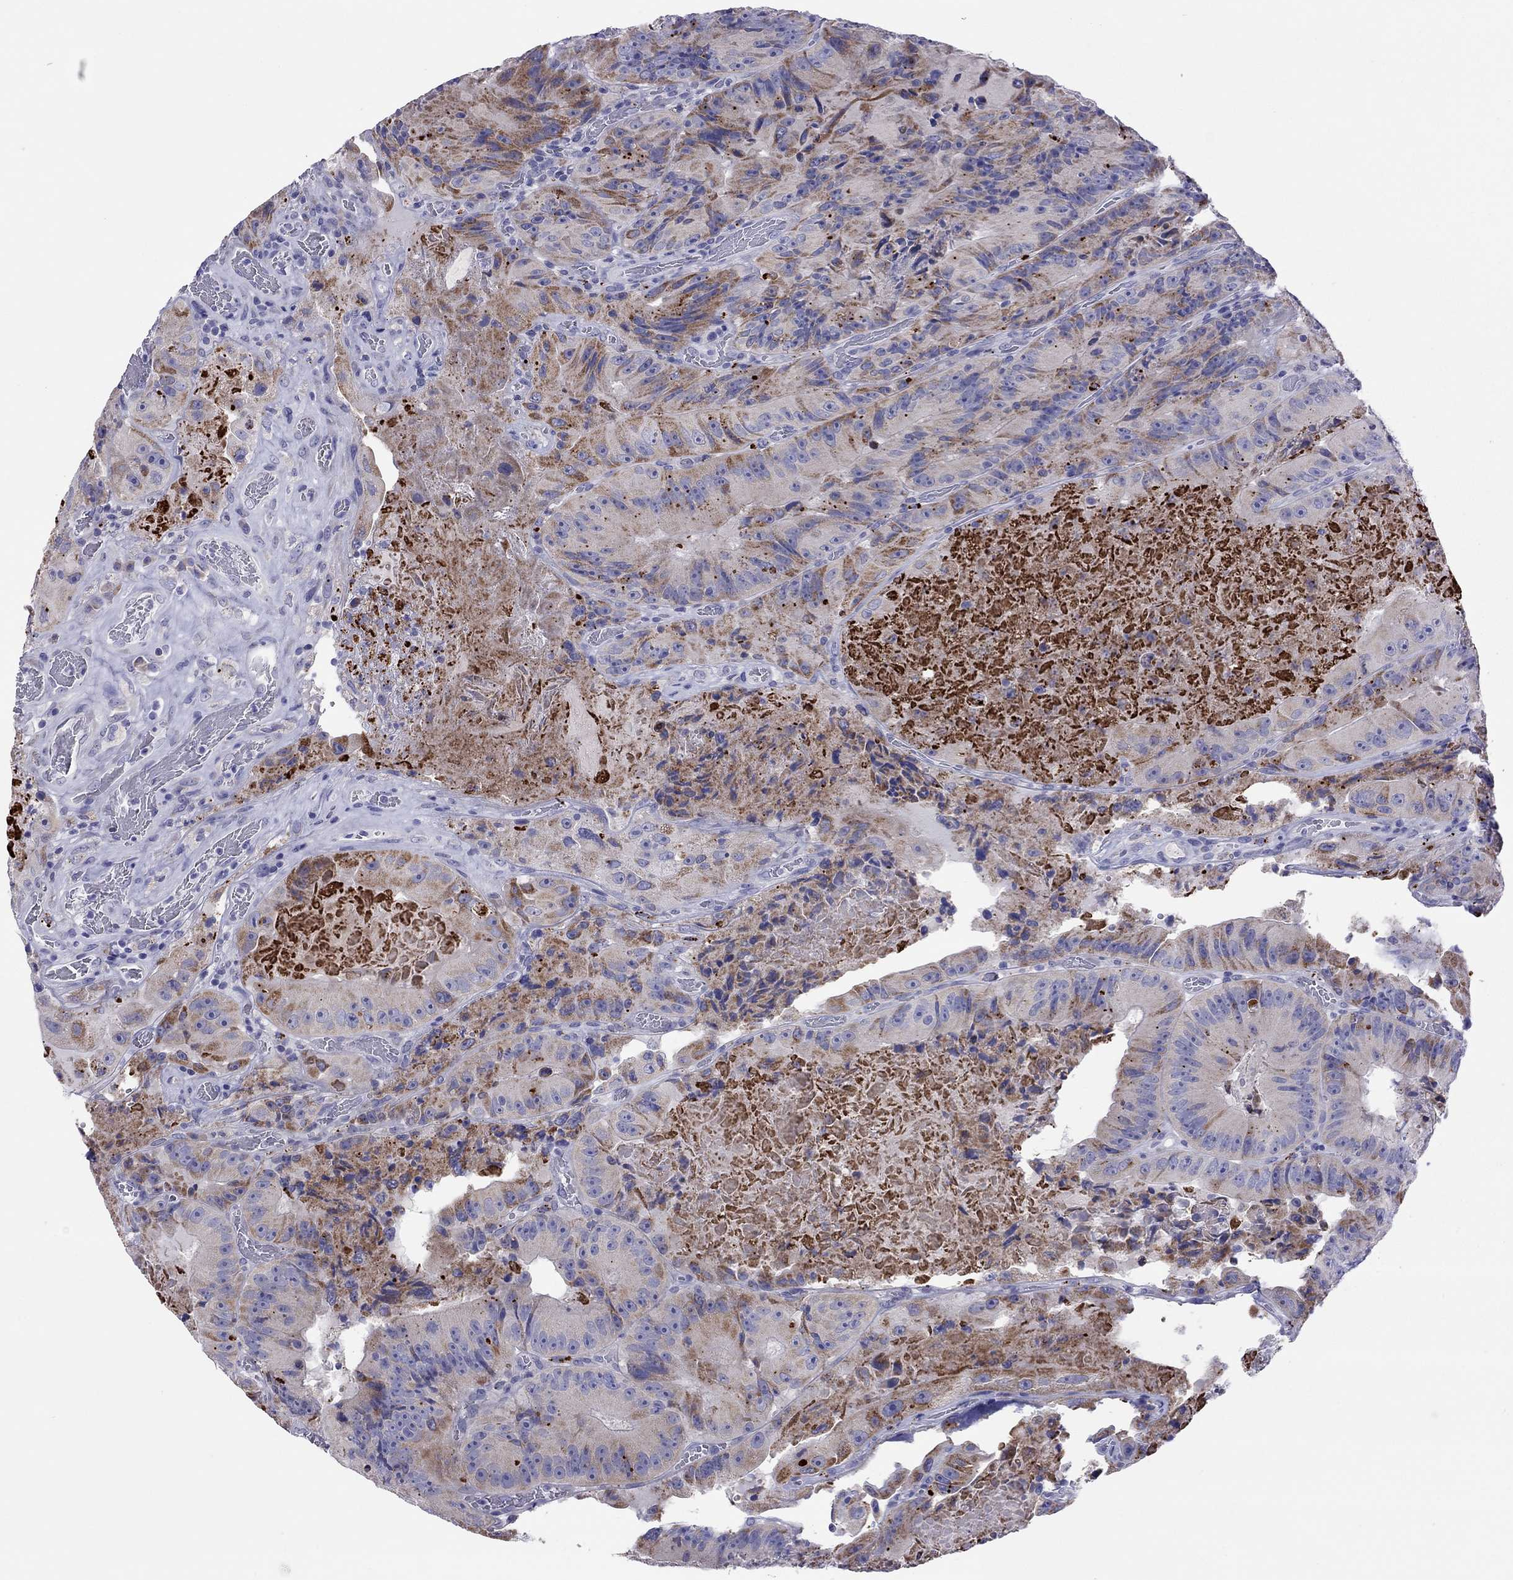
{"staining": {"intensity": "weak", "quantity": "<25%", "location": "cytoplasmic/membranous"}, "tissue": "colorectal cancer", "cell_type": "Tumor cells", "image_type": "cancer", "snomed": [{"axis": "morphology", "description": "Adenocarcinoma, NOS"}, {"axis": "topography", "description": "Colon"}], "caption": "The image reveals no staining of tumor cells in colorectal cancer.", "gene": "COL9A1", "patient": {"sex": "female", "age": 86}}